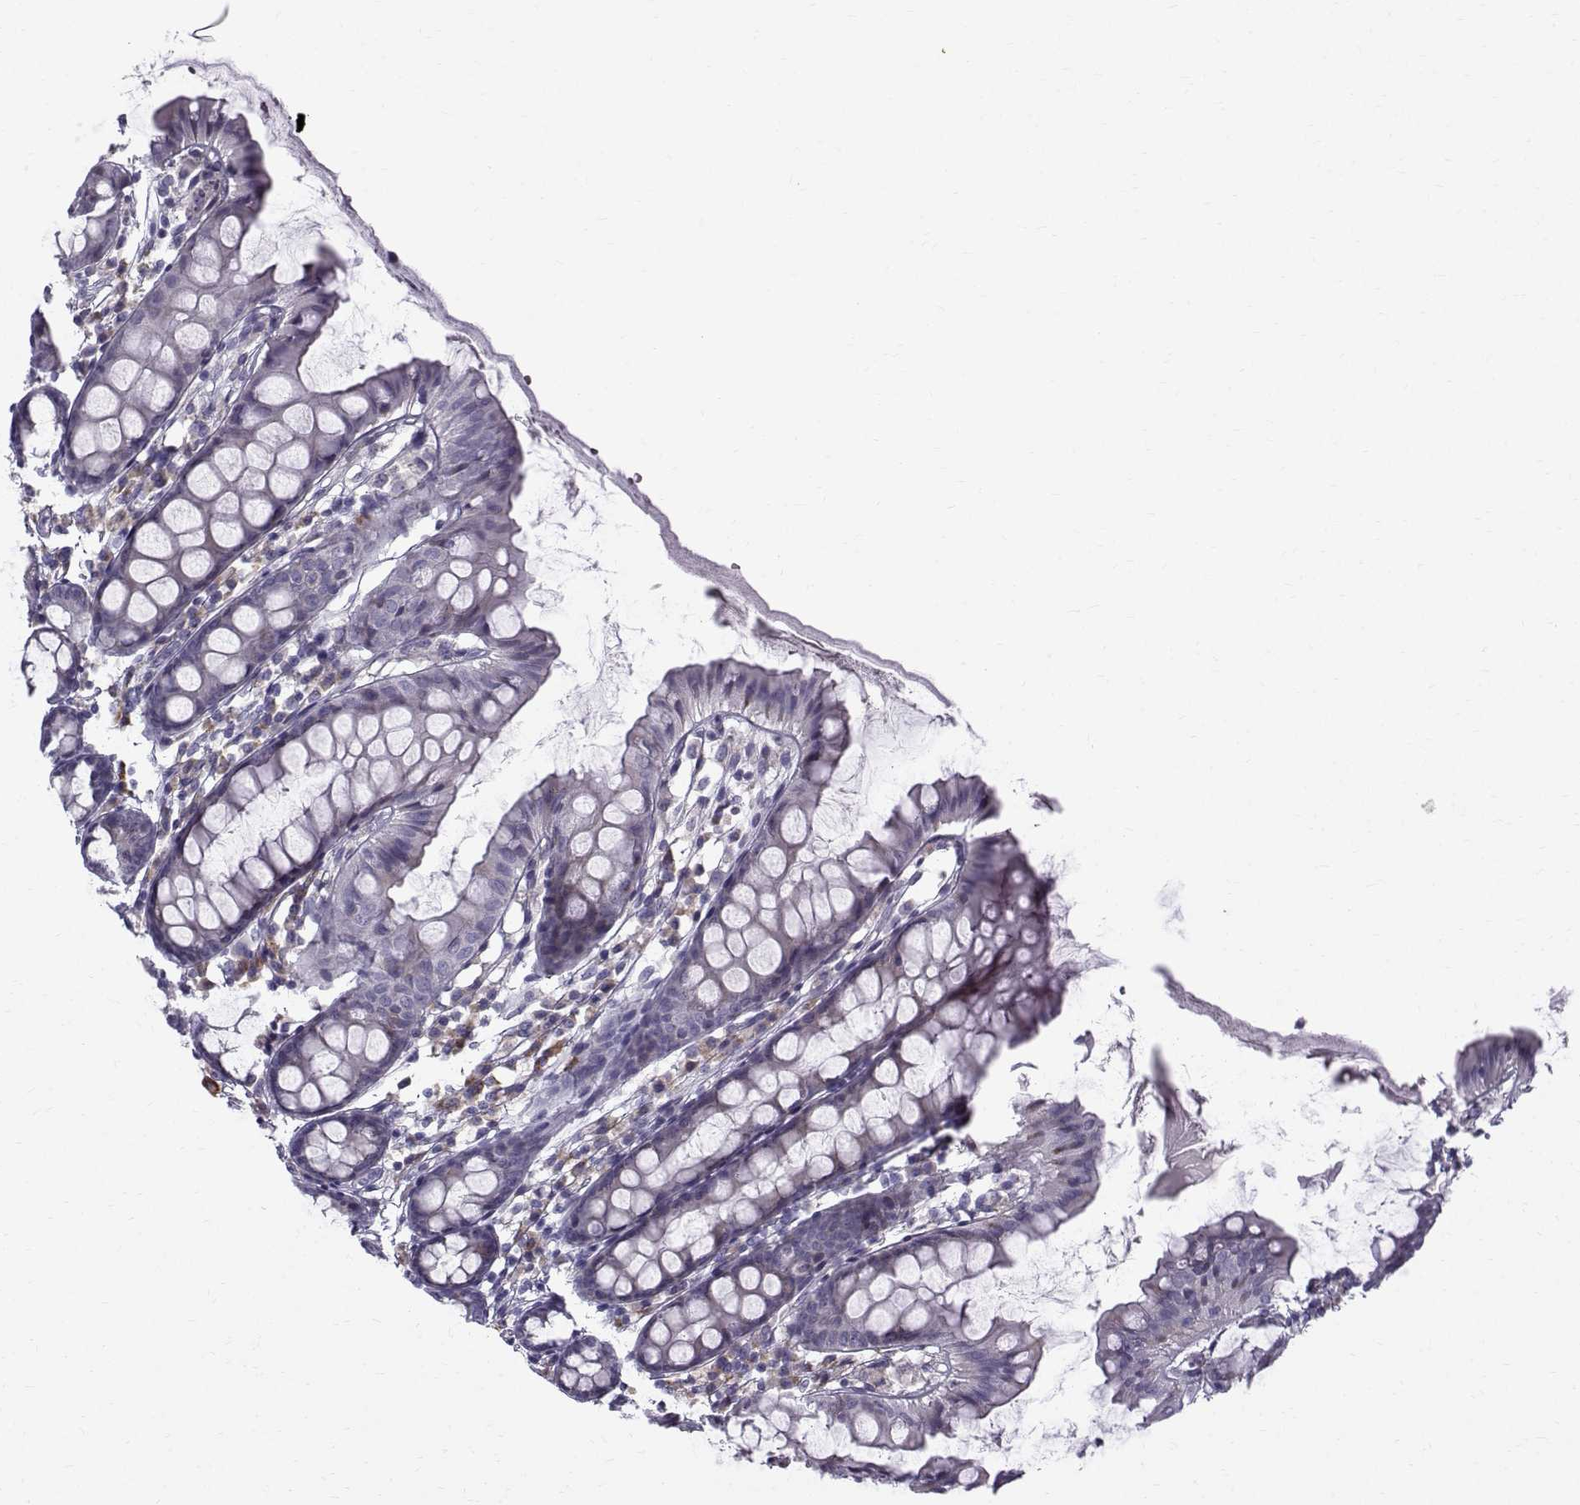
{"staining": {"intensity": "negative", "quantity": "none", "location": "none"}, "tissue": "colon", "cell_type": "Endothelial cells", "image_type": "normal", "snomed": [{"axis": "morphology", "description": "Normal tissue, NOS"}, {"axis": "topography", "description": "Colon"}], "caption": "Immunohistochemical staining of benign human colon shows no significant expression in endothelial cells. (DAB (3,3'-diaminobenzidine) immunohistochemistry, high magnification).", "gene": "ROPN1B", "patient": {"sex": "female", "age": 84}}